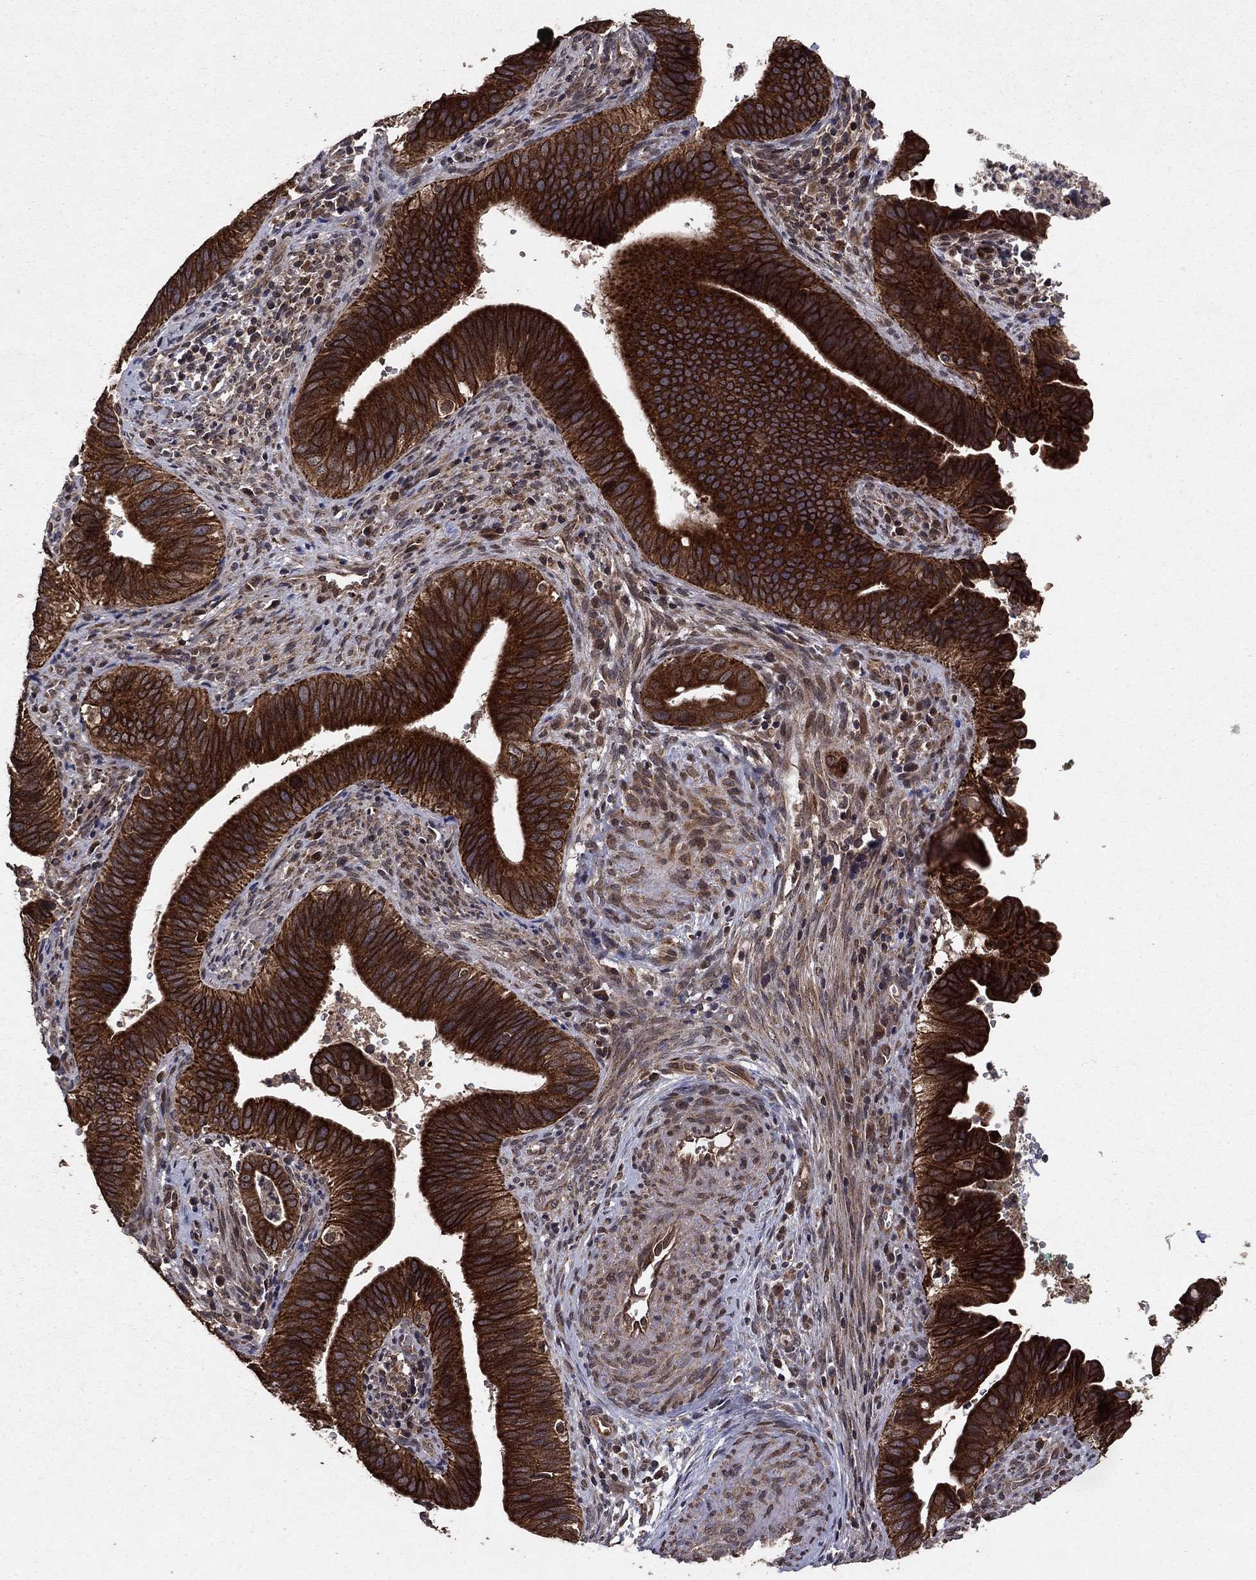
{"staining": {"intensity": "strong", "quantity": ">75%", "location": "cytoplasmic/membranous"}, "tissue": "cervical cancer", "cell_type": "Tumor cells", "image_type": "cancer", "snomed": [{"axis": "morphology", "description": "Adenocarcinoma, NOS"}, {"axis": "topography", "description": "Cervix"}], "caption": "This photomicrograph reveals cervical cancer stained with immunohistochemistry (IHC) to label a protein in brown. The cytoplasmic/membranous of tumor cells show strong positivity for the protein. Nuclei are counter-stained blue.", "gene": "DHRS1", "patient": {"sex": "female", "age": 42}}